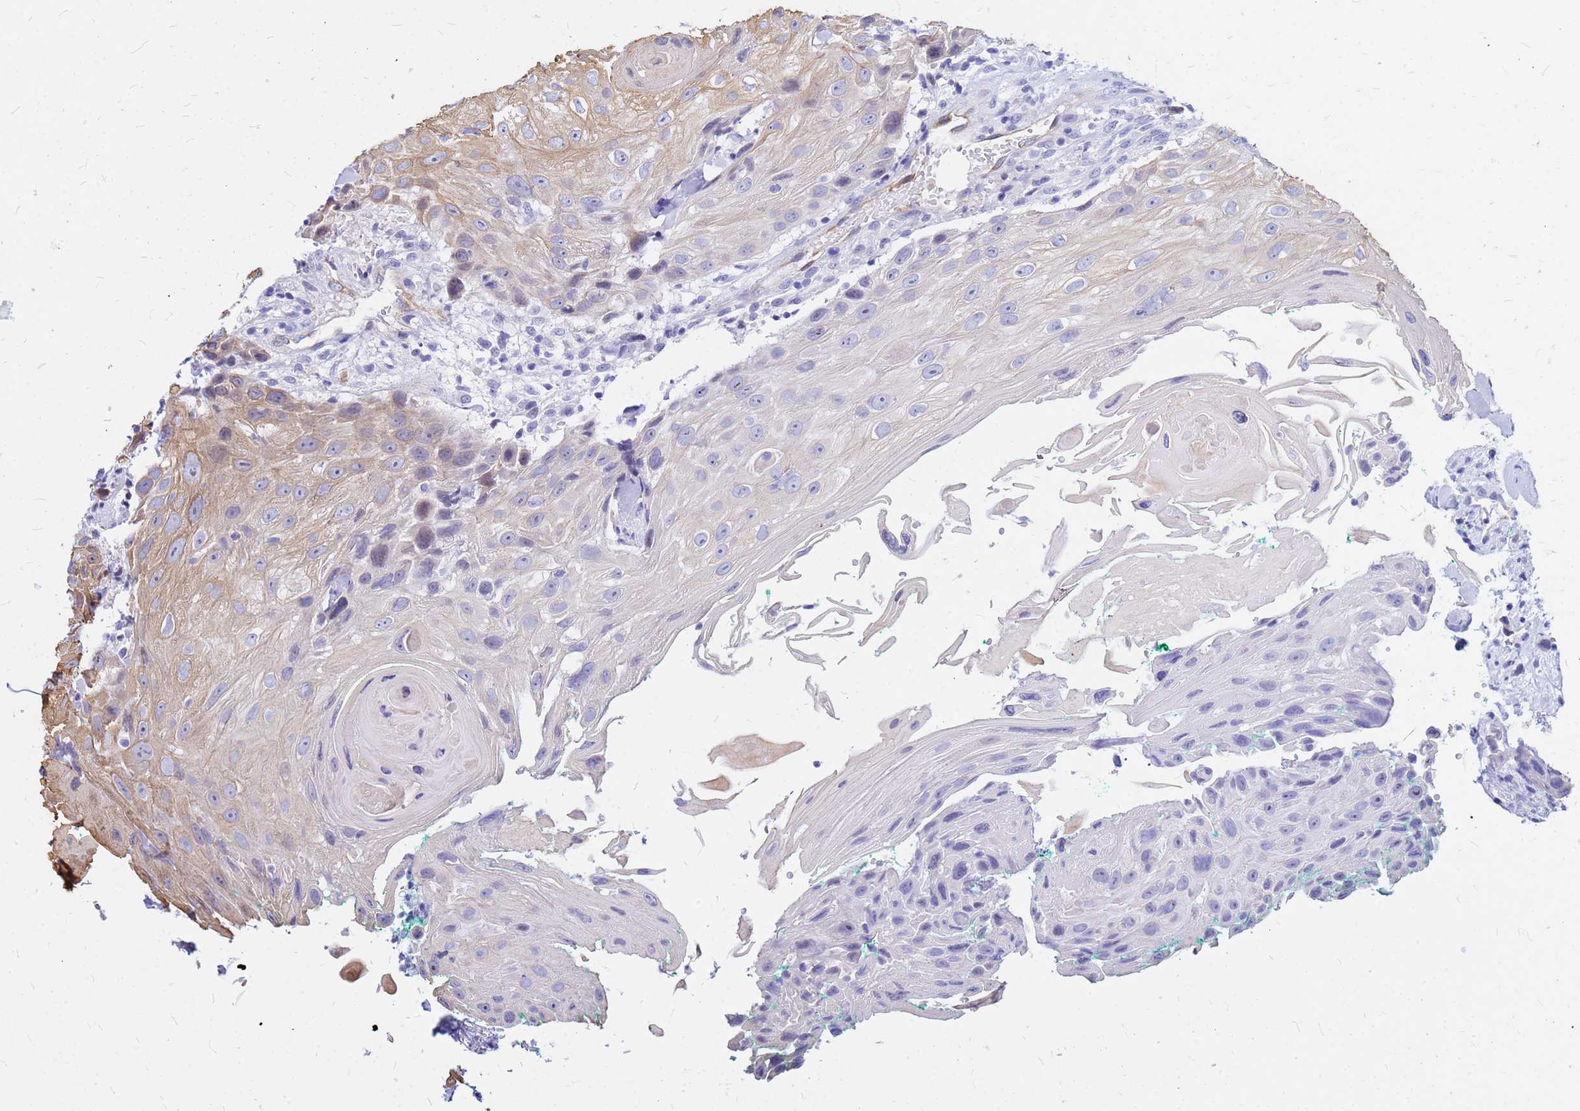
{"staining": {"intensity": "weak", "quantity": "<25%", "location": "cytoplasmic/membranous"}, "tissue": "head and neck cancer", "cell_type": "Tumor cells", "image_type": "cancer", "snomed": [{"axis": "morphology", "description": "Squamous cell carcinoma, NOS"}, {"axis": "topography", "description": "Head-Neck"}], "caption": "Tumor cells are negative for brown protein staining in head and neck cancer (squamous cell carcinoma).", "gene": "NOSTRIN", "patient": {"sex": "male", "age": 81}}